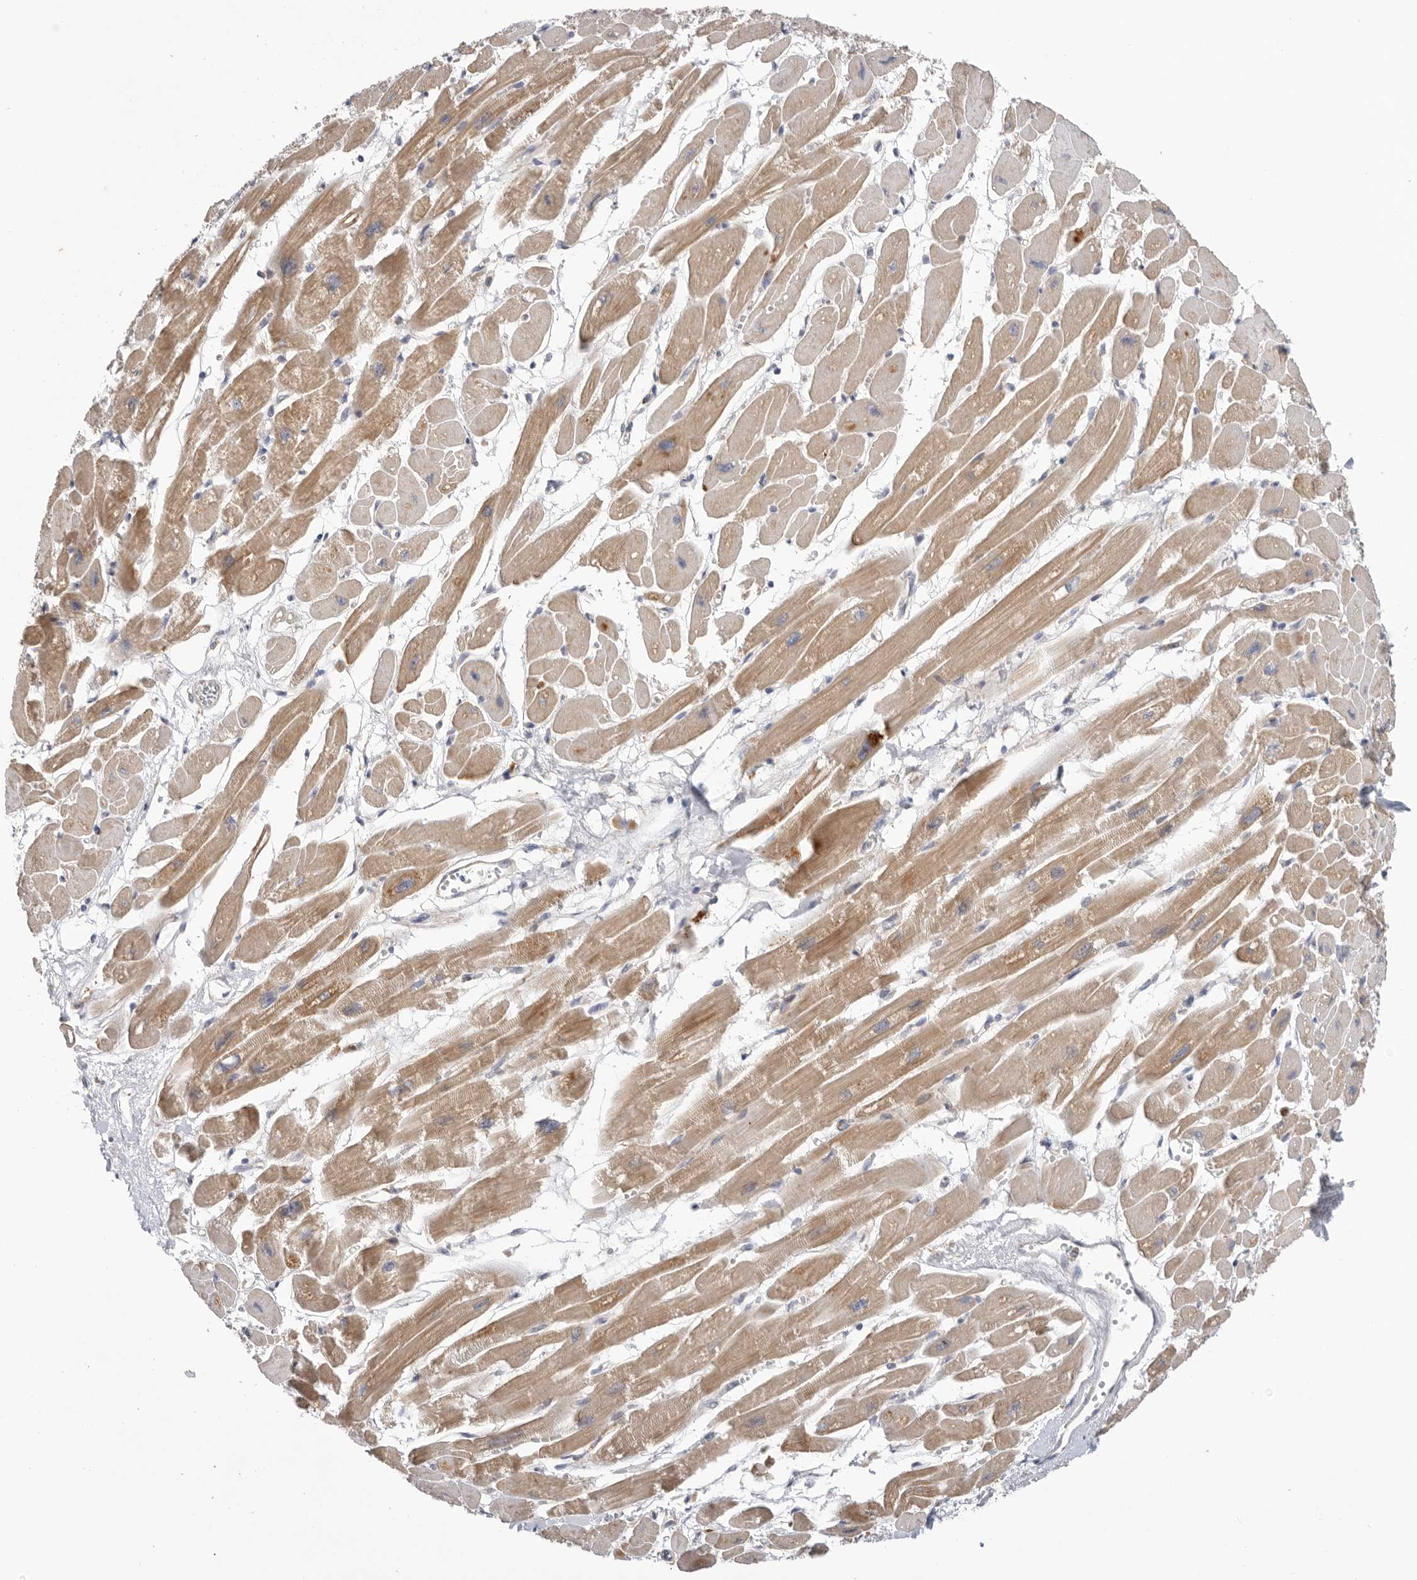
{"staining": {"intensity": "moderate", "quantity": ">75%", "location": "cytoplasmic/membranous"}, "tissue": "heart muscle", "cell_type": "Cardiomyocytes", "image_type": "normal", "snomed": [{"axis": "morphology", "description": "Normal tissue, NOS"}, {"axis": "topography", "description": "Heart"}], "caption": "The immunohistochemical stain shows moderate cytoplasmic/membranous expression in cardiomyocytes of normal heart muscle. (DAB (3,3'-diaminobenzidine) IHC, brown staining for protein, blue staining for nuclei).", "gene": "GNE", "patient": {"sex": "female", "age": 54}}